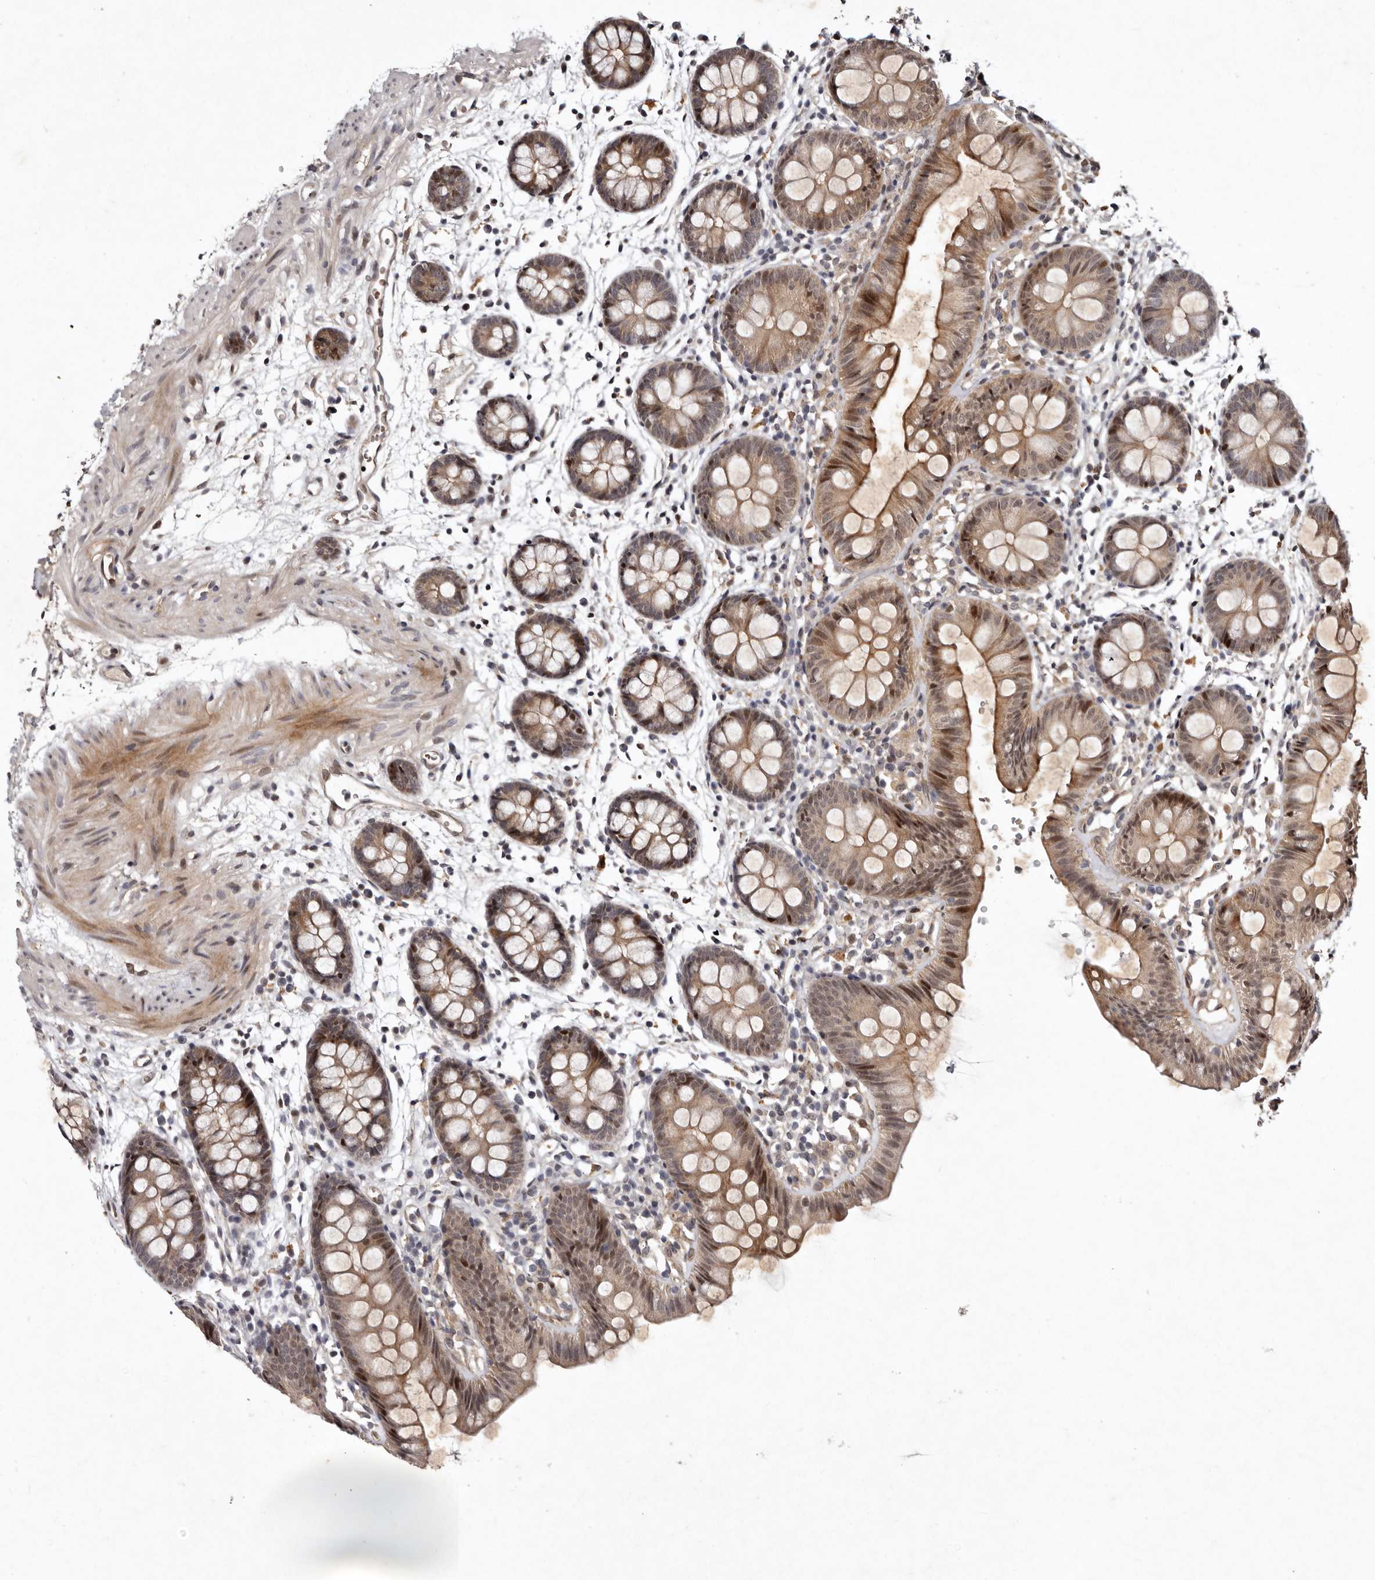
{"staining": {"intensity": "moderate", "quantity": ">75%", "location": "cytoplasmic/membranous"}, "tissue": "colon", "cell_type": "Endothelial cells", "image_type": "normal", "snomed": [{"axis": "morphology", "description": "Normal tissue, NOS"}, {"axis": "topography", "description": "Colon"}], "caption": "Moderate cytoplasmic/membranous expression is identified in approximately >75% of endothelial cells in unremarkable colon.", "gene": "ABL1", "patient": {"sex": "male", "age": 56}}